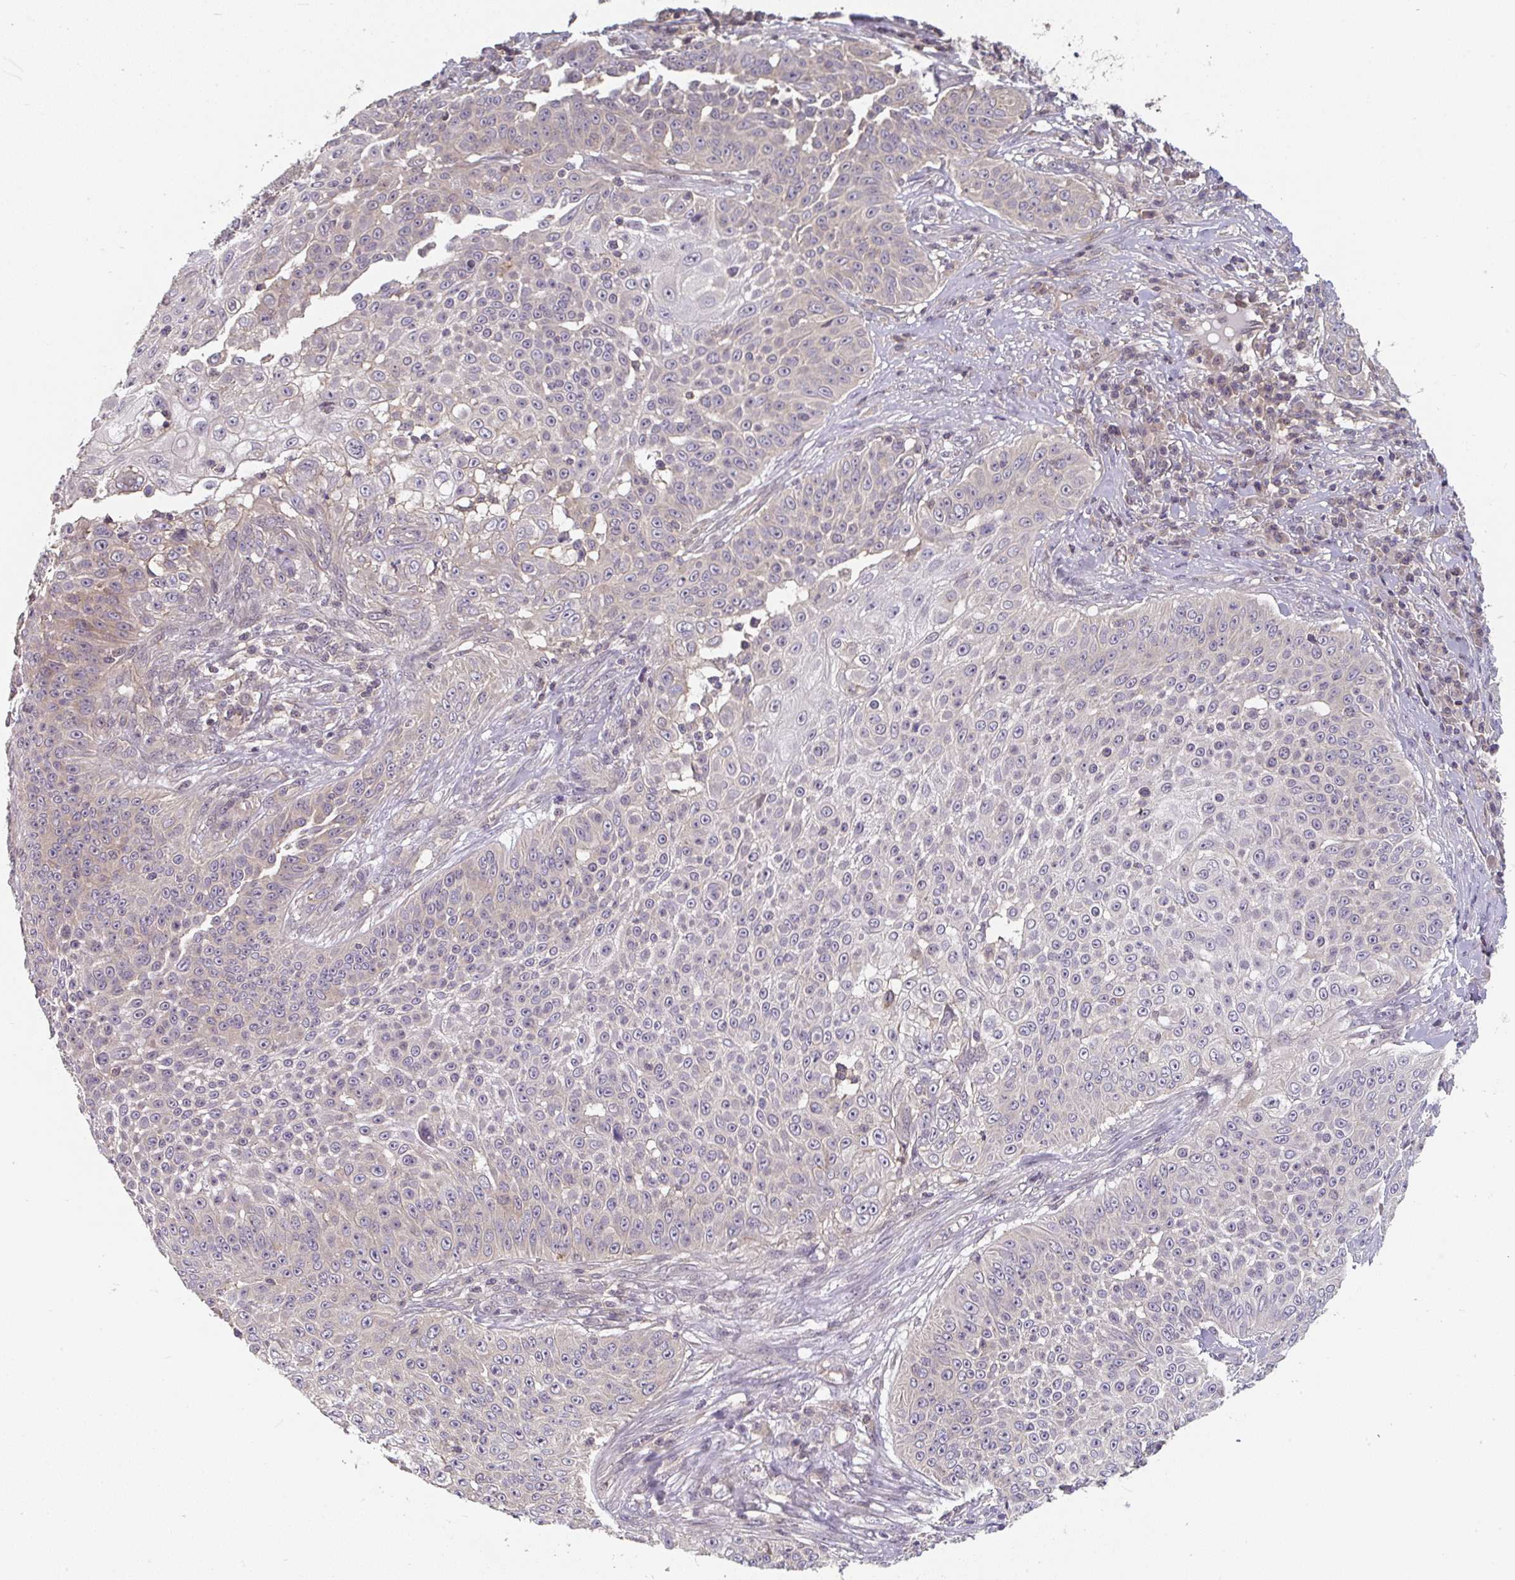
{"staining": {"intensity": "negative", "quantity": "none", "location": "none"}, "tissue": "skin cancer", "cell_type": "Tumor cells", "image_type": "cancer", "snomed": [{"axis": "morphology", "description": "Squamous cell carcinoma, NOS"}, {"axis": "topography", "description": "Skin"}], "caption": "An immunohistochemistry micrograph of squamous cell carcinoma (skin) is shown. There is no staining in tumor cells of squamous cell carcinoma (skin).", "gene": "RANGRF", "patient": {"sex": "male", "age": 24}}